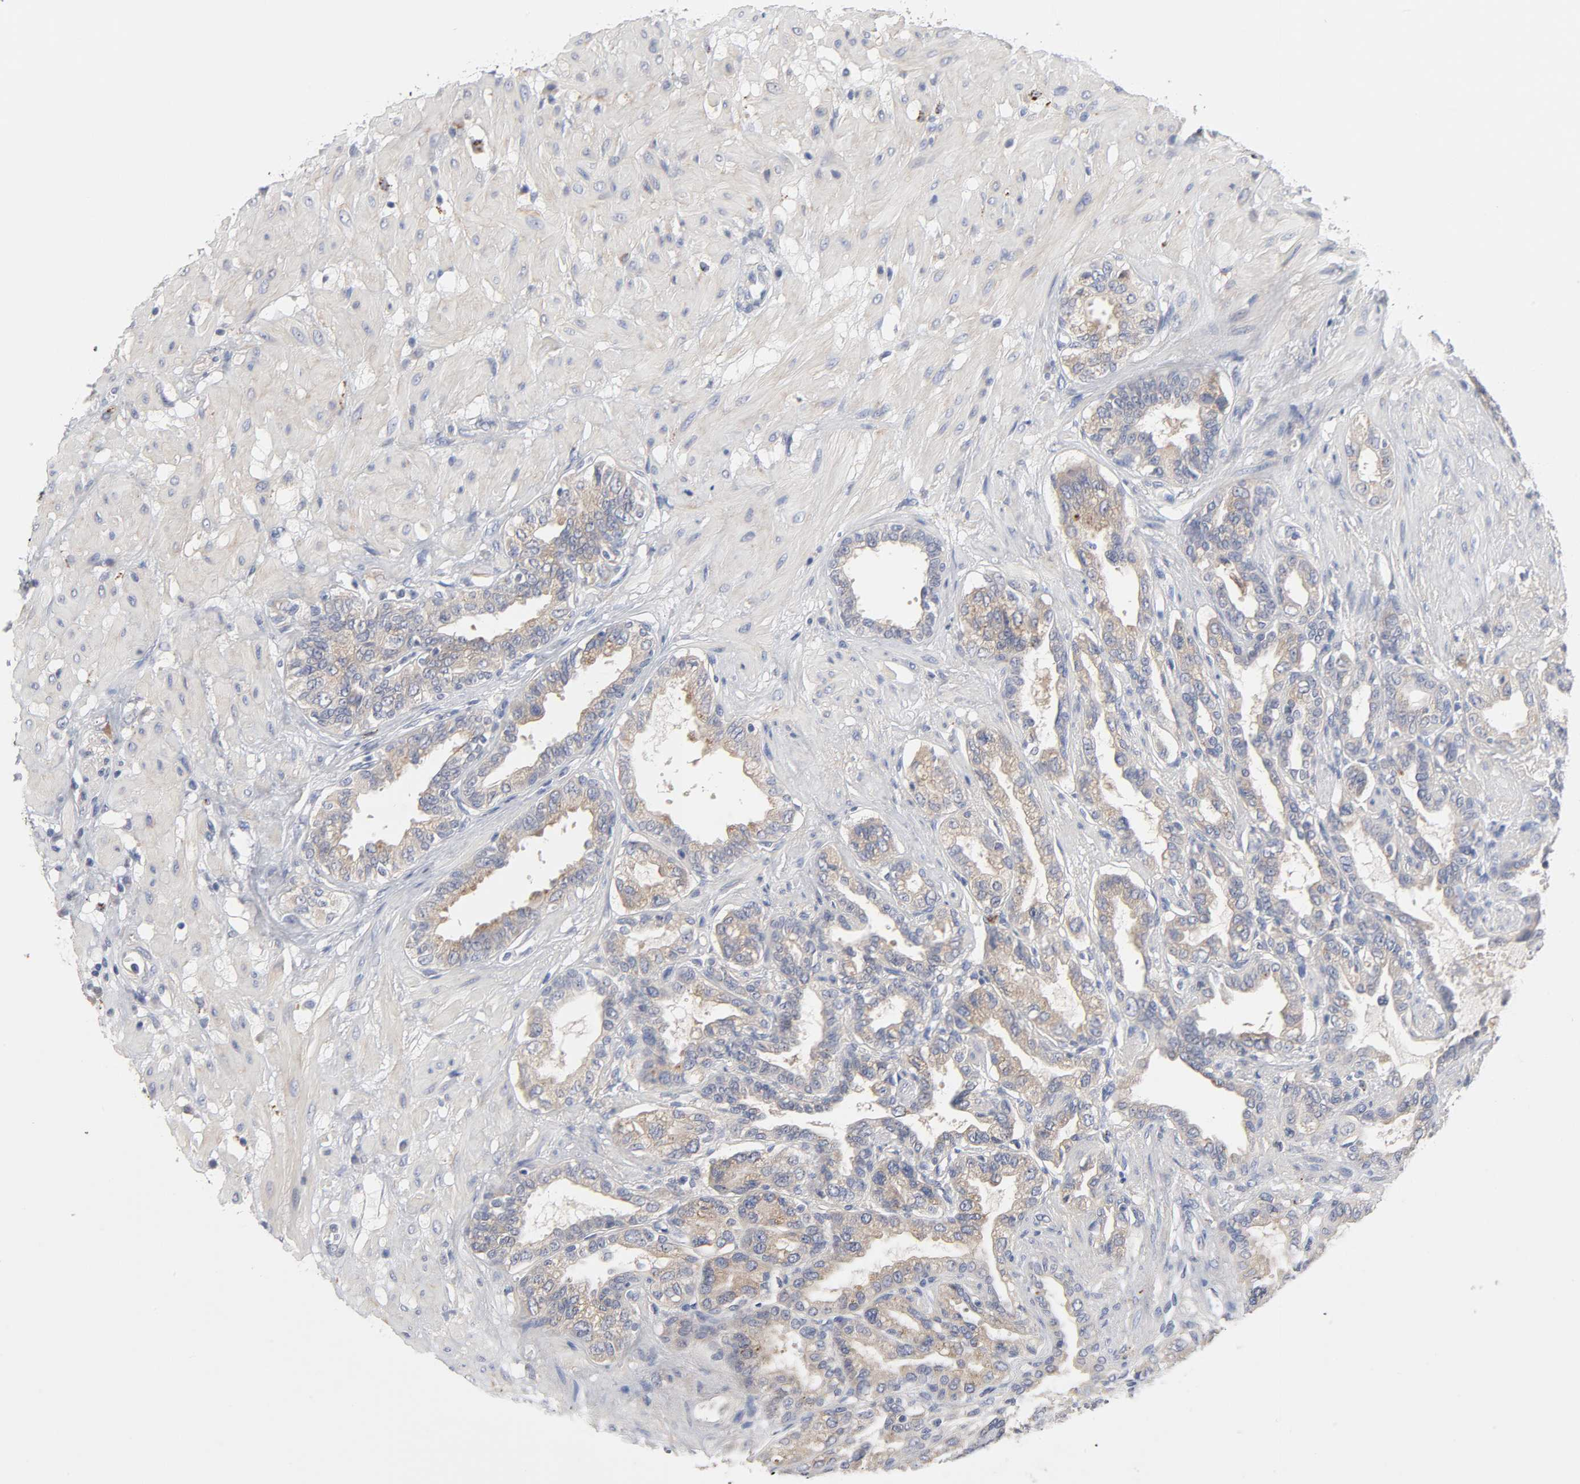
{"staining": {"intensity": "moderate", "quantity": ">75%", "location": "cytoplasmic/membranous"}, "tissue": "seminal vesicle", "cell_type": "Glandular cells", "image_type": "normal", "snomed": [{"axis": "morphology", "description": "Normal tissue, NOS"}, {"axis": "topography", "description": "Seminal veicle"}], "caption": "About >75% of glandular cells in unremarkable human seminal vesicle demonstrate moderate cytoplasmic/membranous protein positivity as visualized by brown immunohistochemical staining.", "gene": "C17orf75", "patient": {"sex": "male", "age": 61}}